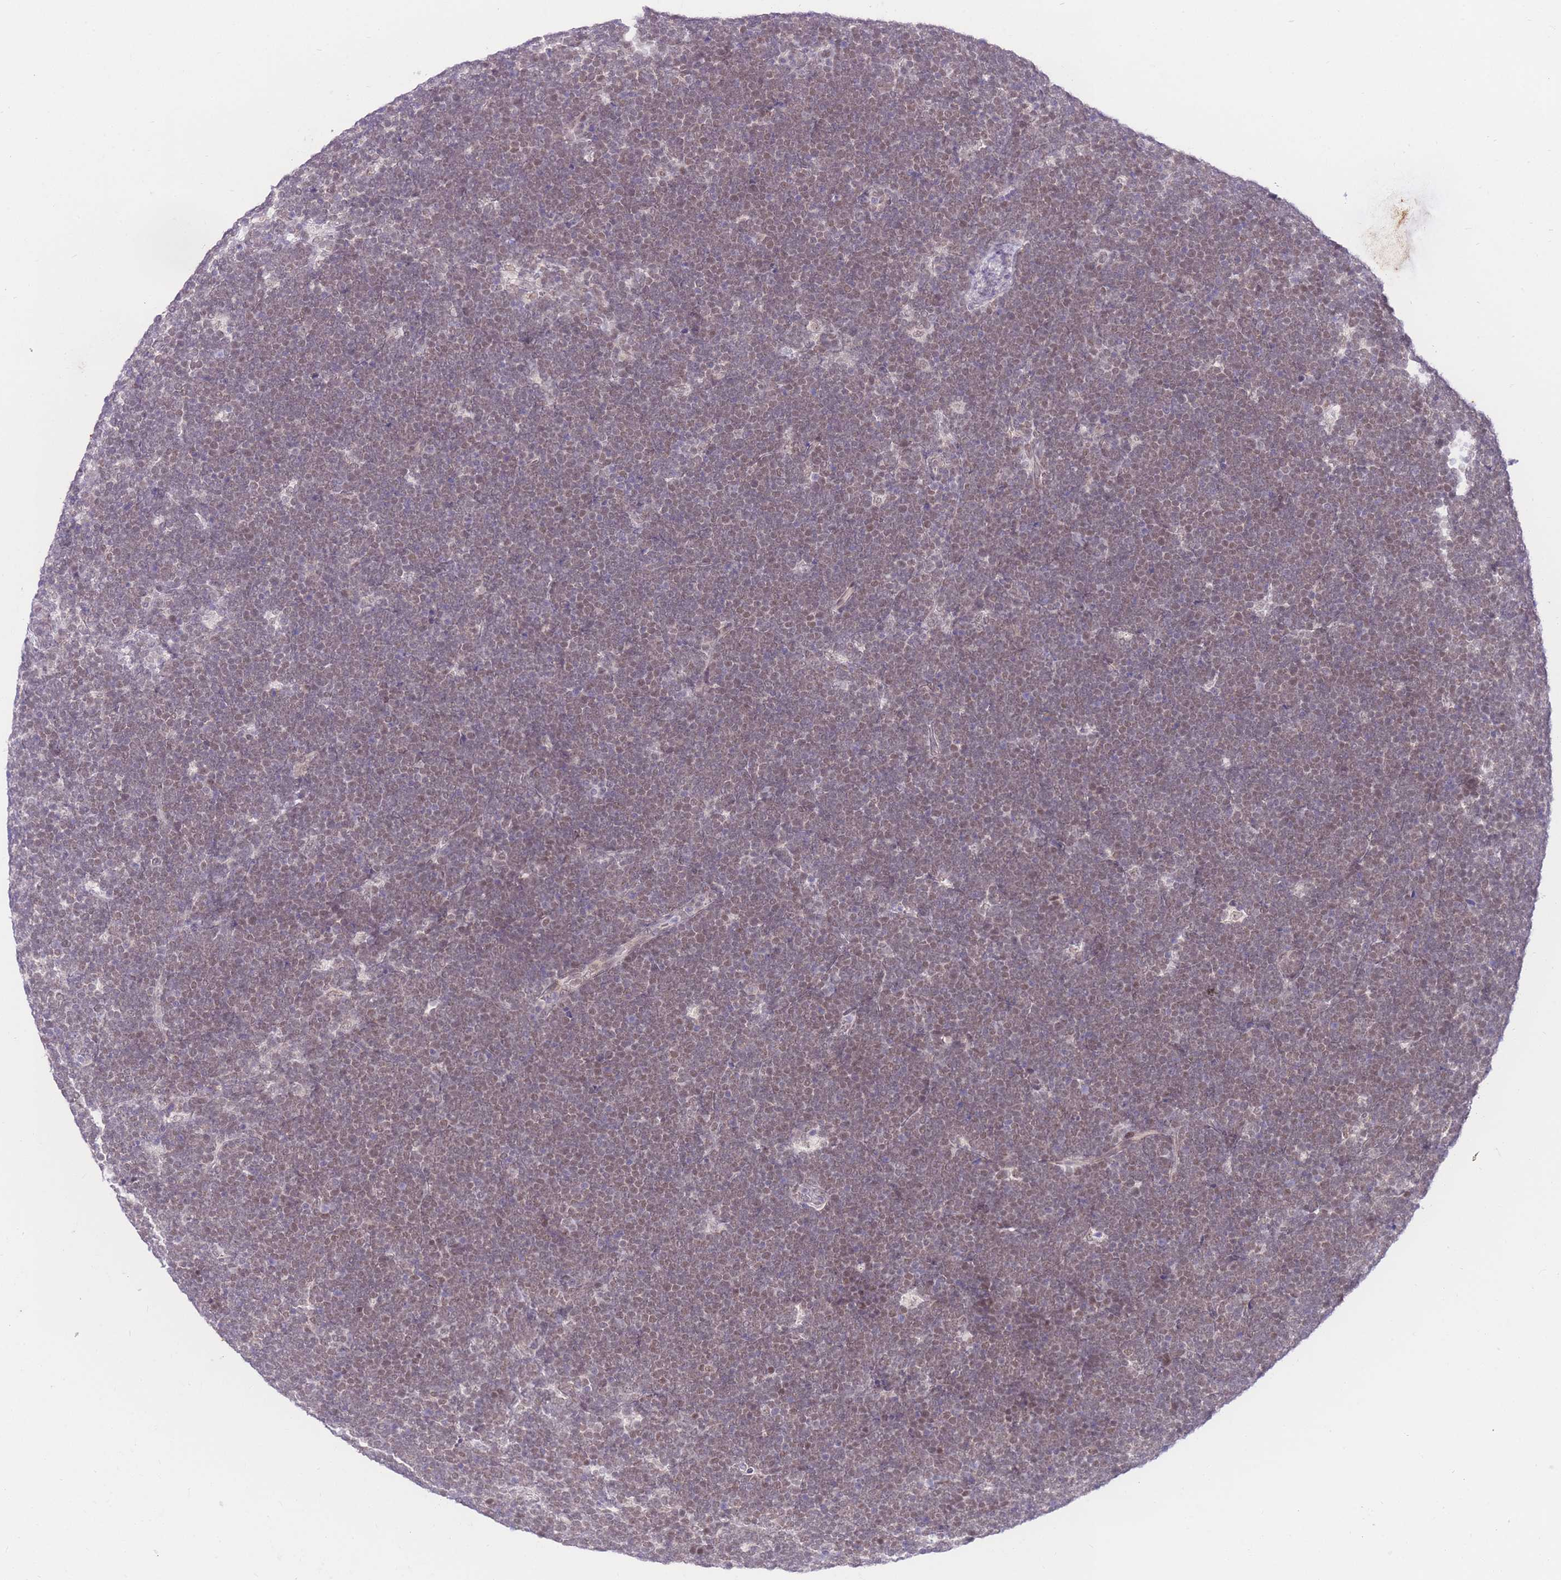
{"staining": {"intensity": "moderate", "quantity": ">75%", "location": "cytoplasmic/membranous,nuclear"}, "tissue": "lymphoma", "cell_type": "Tumor cells", "image_type": "cancer", "snomed": [{"axis": "morphology", "description": "Malignant lymphoma, non-Hodgkin's type, High grade"}, {"axis": "topography", "description": "Lymph node"}], "caption": "Immunohistochemical staining of human malignant lymphoma, non-Hodgkin's type (high-grade) reveals medium levels of moderate cytoplasmic/membranous and nuclear expression in about >75% of tumor cells.", "gene": "UBXN7", "patient": {"sex": "male", "age": 13}}